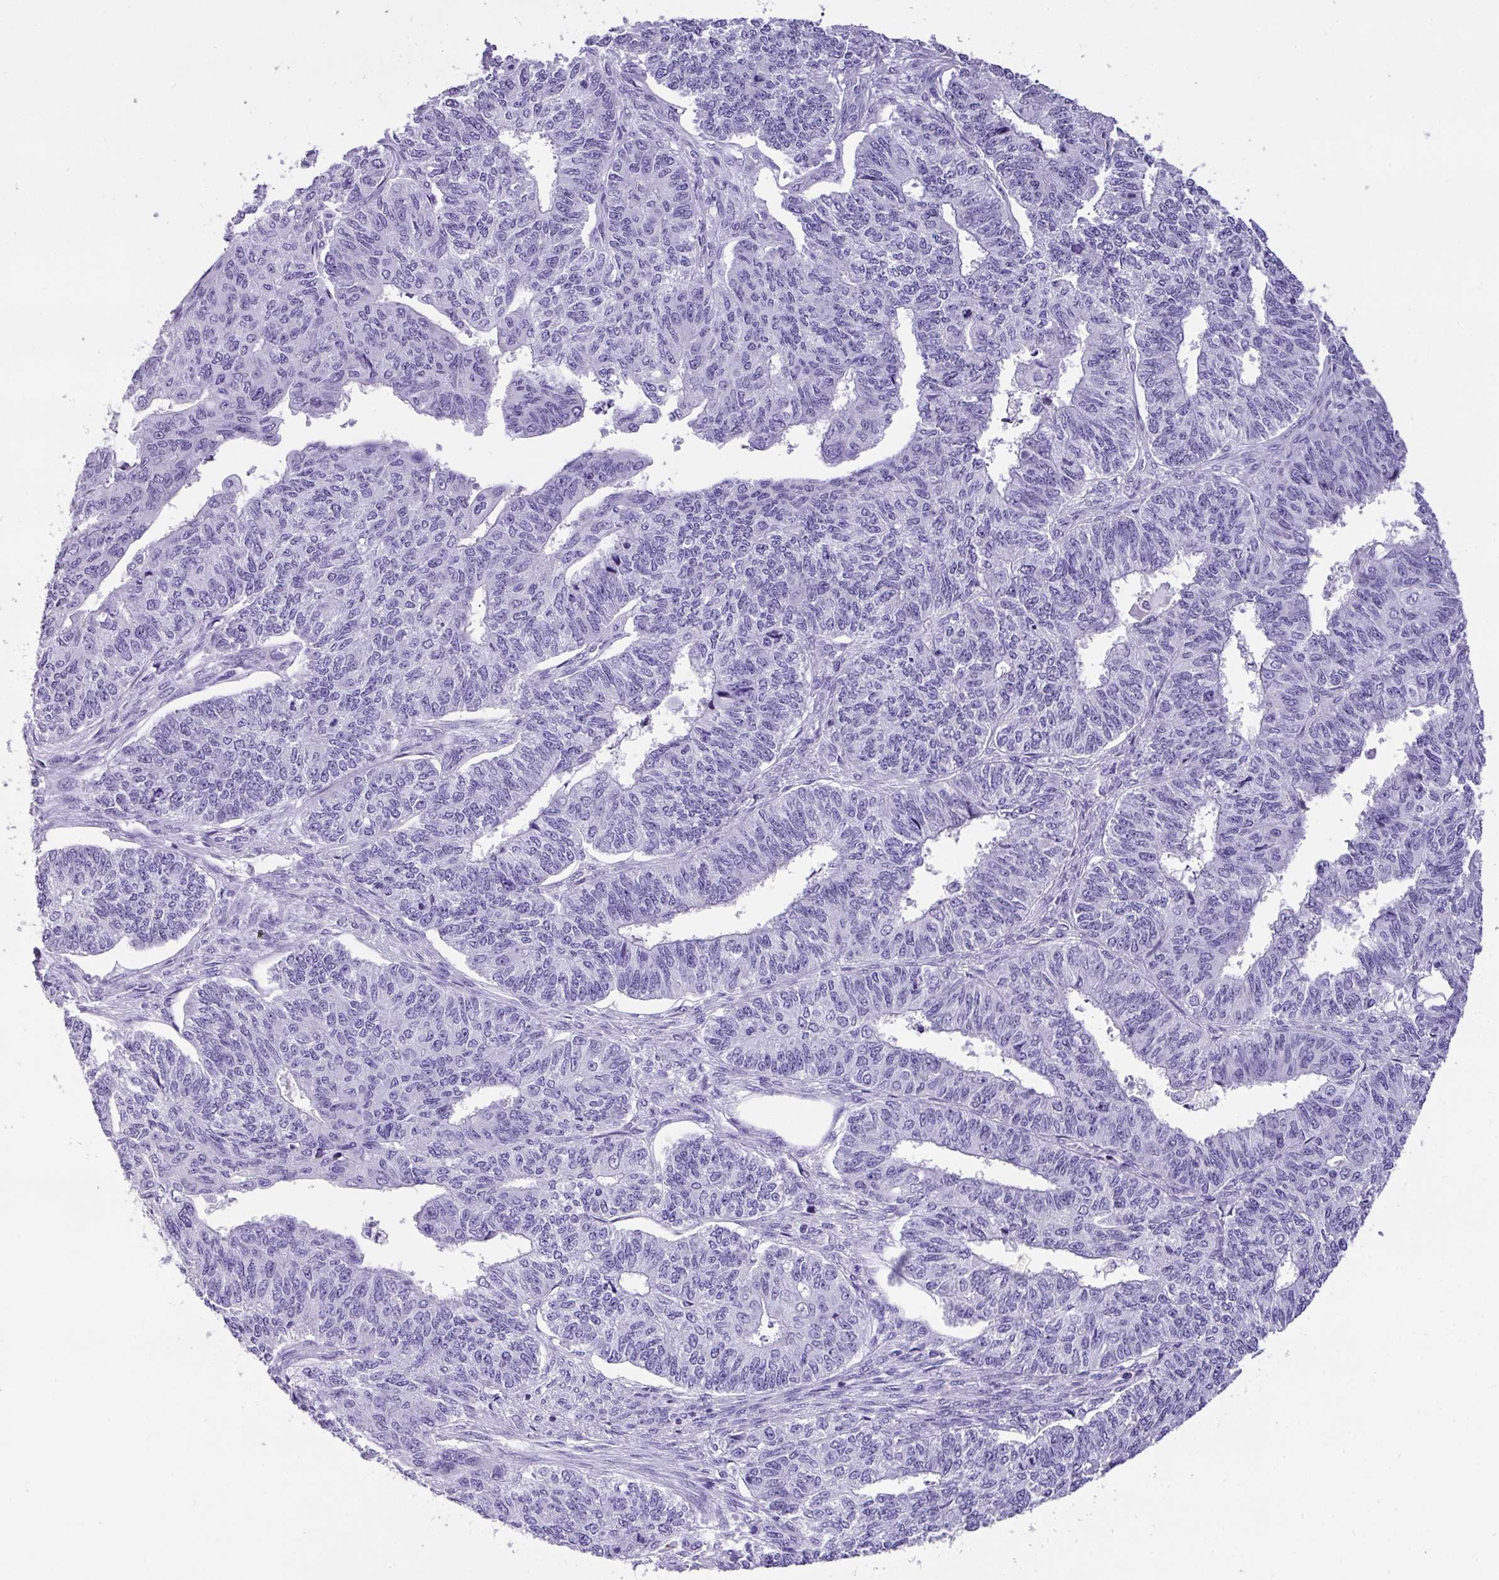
{"staining": {"intensity": "negative", "quantity": "none", "location": "none"}, "tissue": "endometrial cancer", "cell_type": "Tumor cells", "image_type": "cancer", "snomed": [{"axis": "morphology", "description": "Adenocarcinoma, NOS"}, {"axis": "topography", "description": "Endometrium"}], "caption": "Immunohistochemical staining of endometrial cancer demonstrates no significant expression in tumor cells.", "gene": "MUC21", "patient": {"sex": "female", "age": 32}}